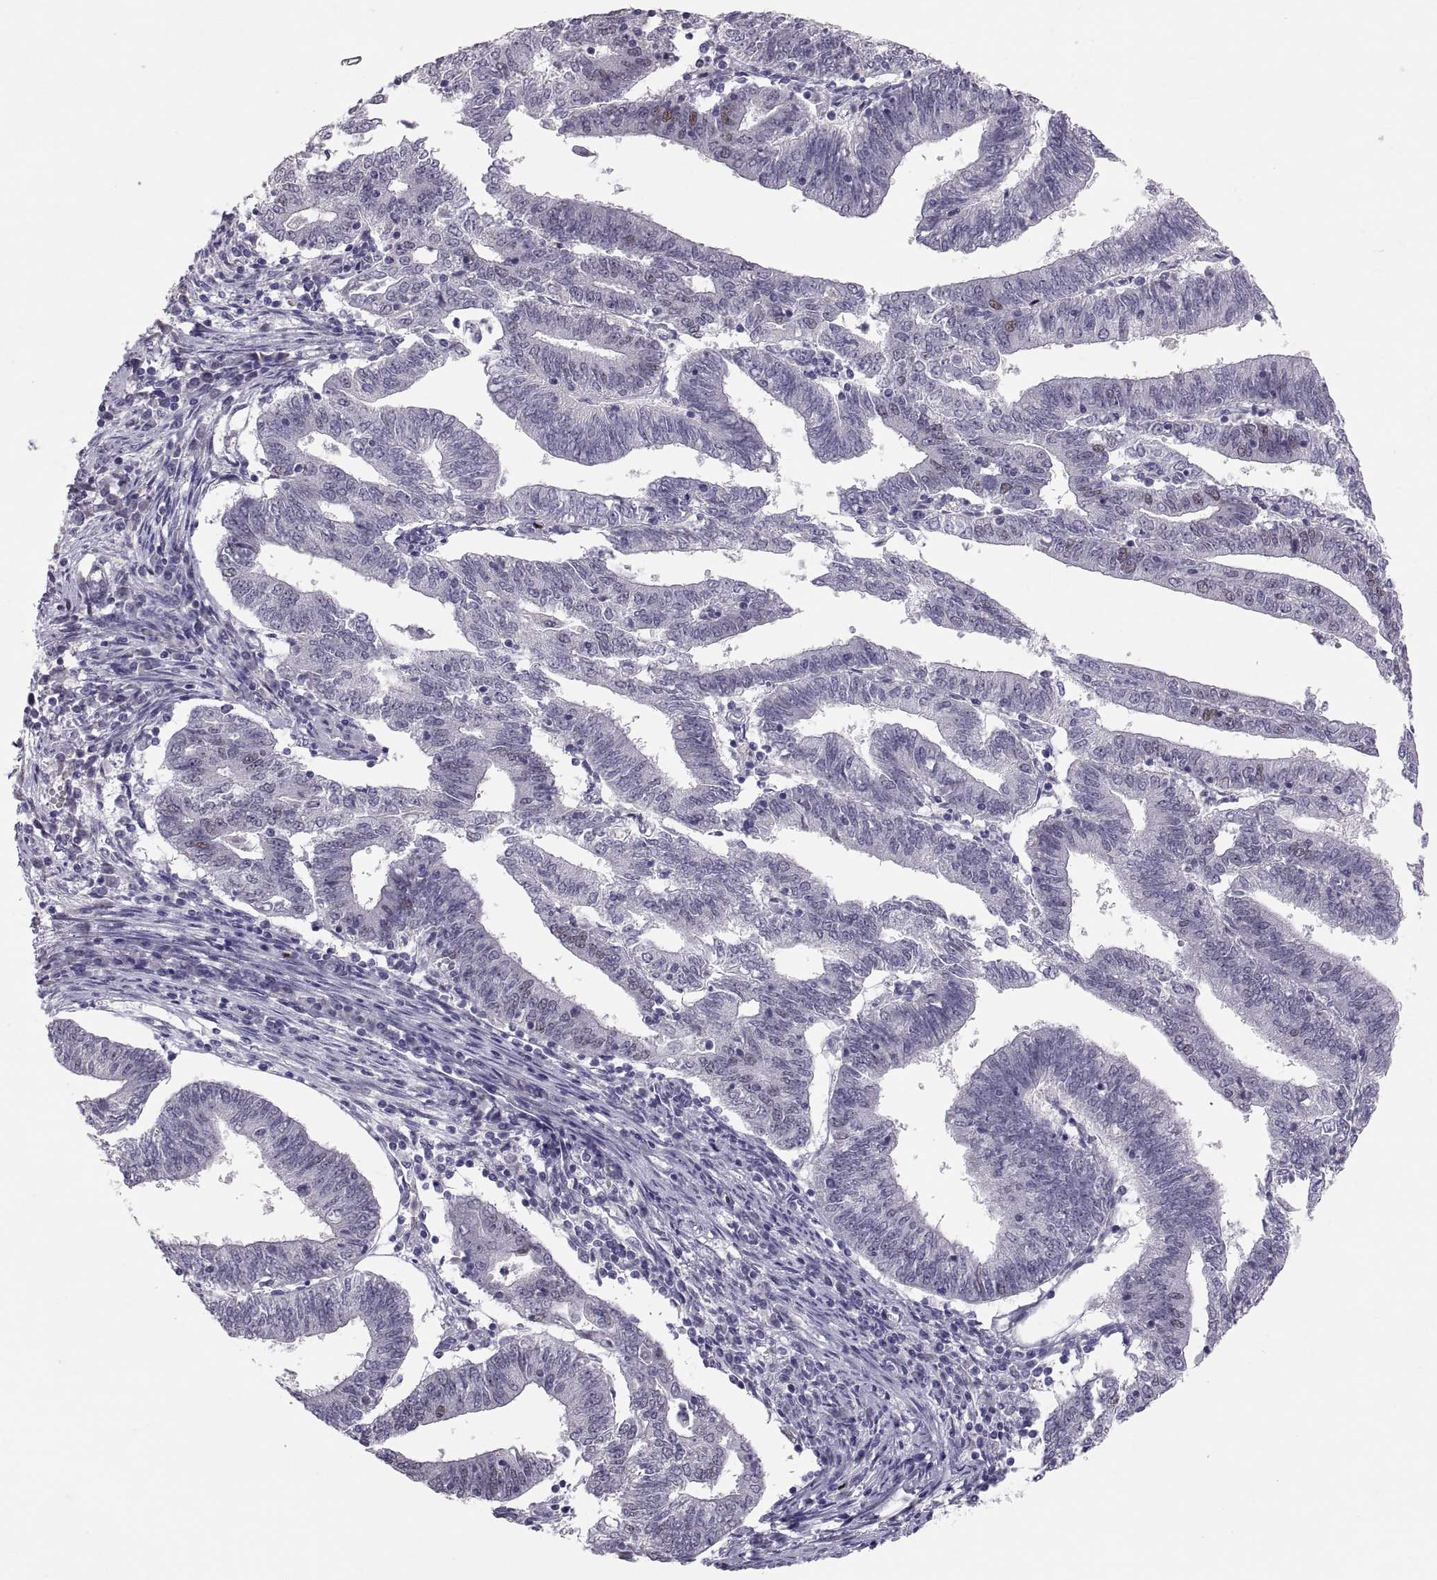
{"staining": {"intensity": "negative", "quantity": "none", "location": "none"}, "tissue": "endometrial cancer", "cell_type": "Tumor cells", "image_type": "cancer", "snomed": [{"axis": "morphology", "description": "Adenocarcinoma, NOS"}, {"axis": "topography", "description": "Endometrium"}], "caption": "DAB (3,3'-diaminobenzidine) immunohistochemical staining of human endometrial adenocarcinoma displays no significant positivity in tumor cells. (DAB IHC, high magnification).", "gene": "PTN", "patient": {"sex": "female", "age": 82}}